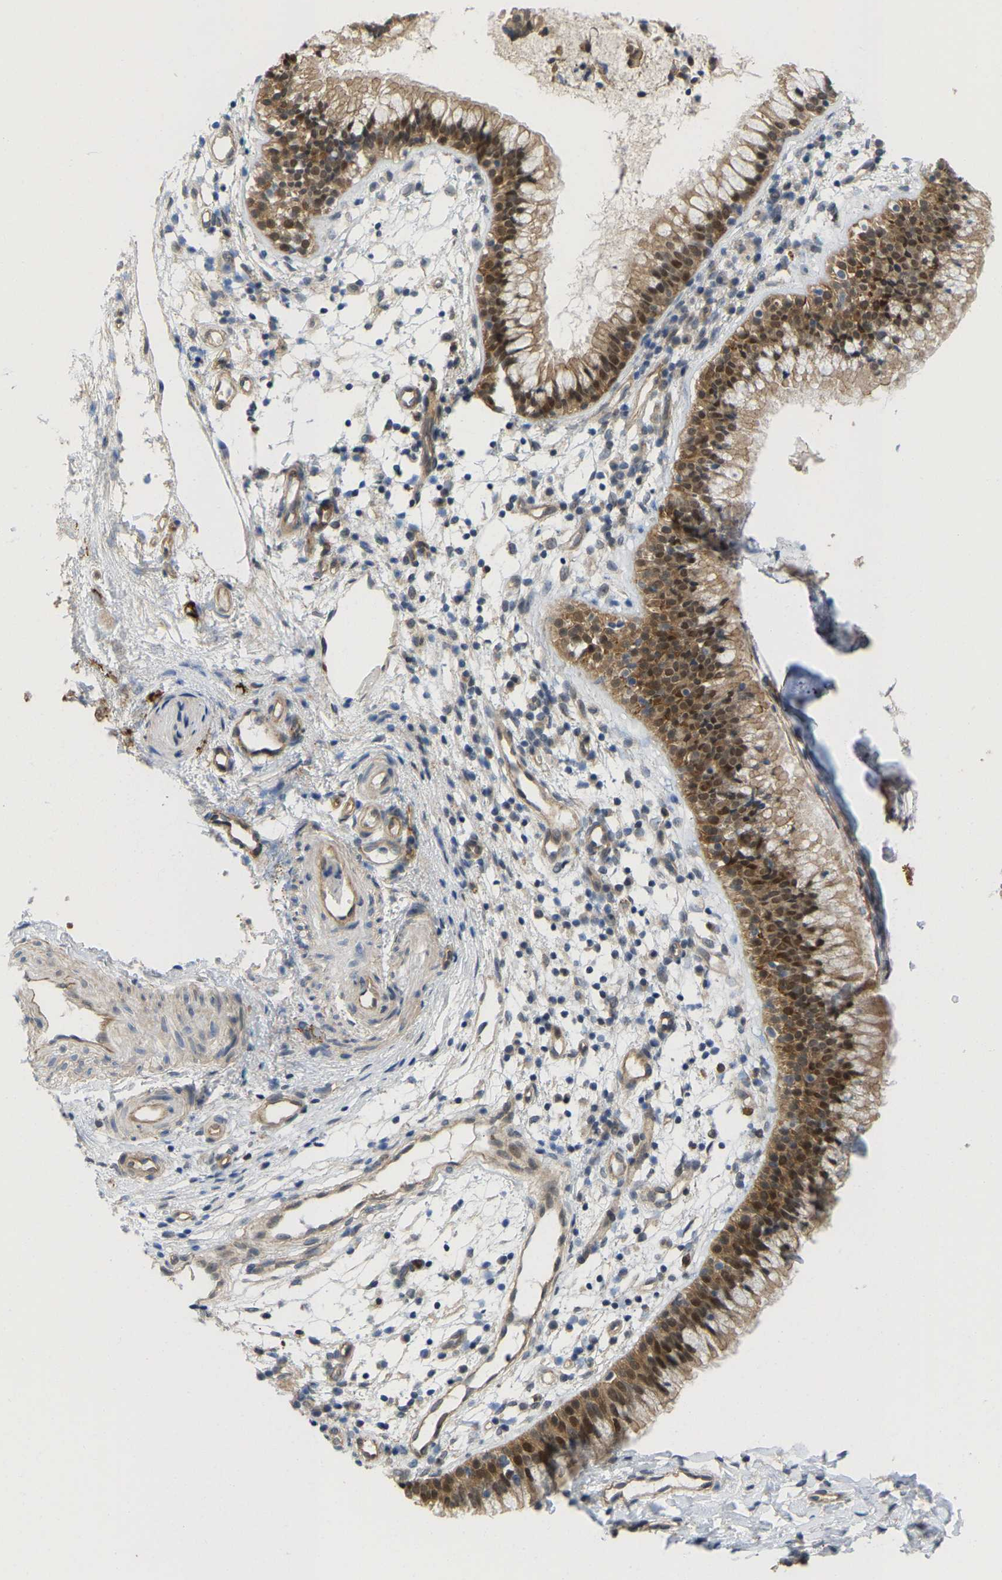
{"staining": {"intensity": "moderate", "quantity": ">75%", "location": "cytoplasmic/membranous,nuclear"}, "tissue": "nasopharynx", "cell_type": "Respiratory epithelial cells", "image_type": "normal", "snomed": [{"axis": "morphology", "description": "Normal tissue, NOS"}, {"axis": "topography", "description": "Nasopharynx"}], "caption": "Moderate cytoplasmic/membranous,nuclear staining is identified in approximately >75% of respiratory epithelial cells in unremarkable nasopharynx.", "gene": "SERPINB5", "patient": {"sex": "male", "age": 21}}